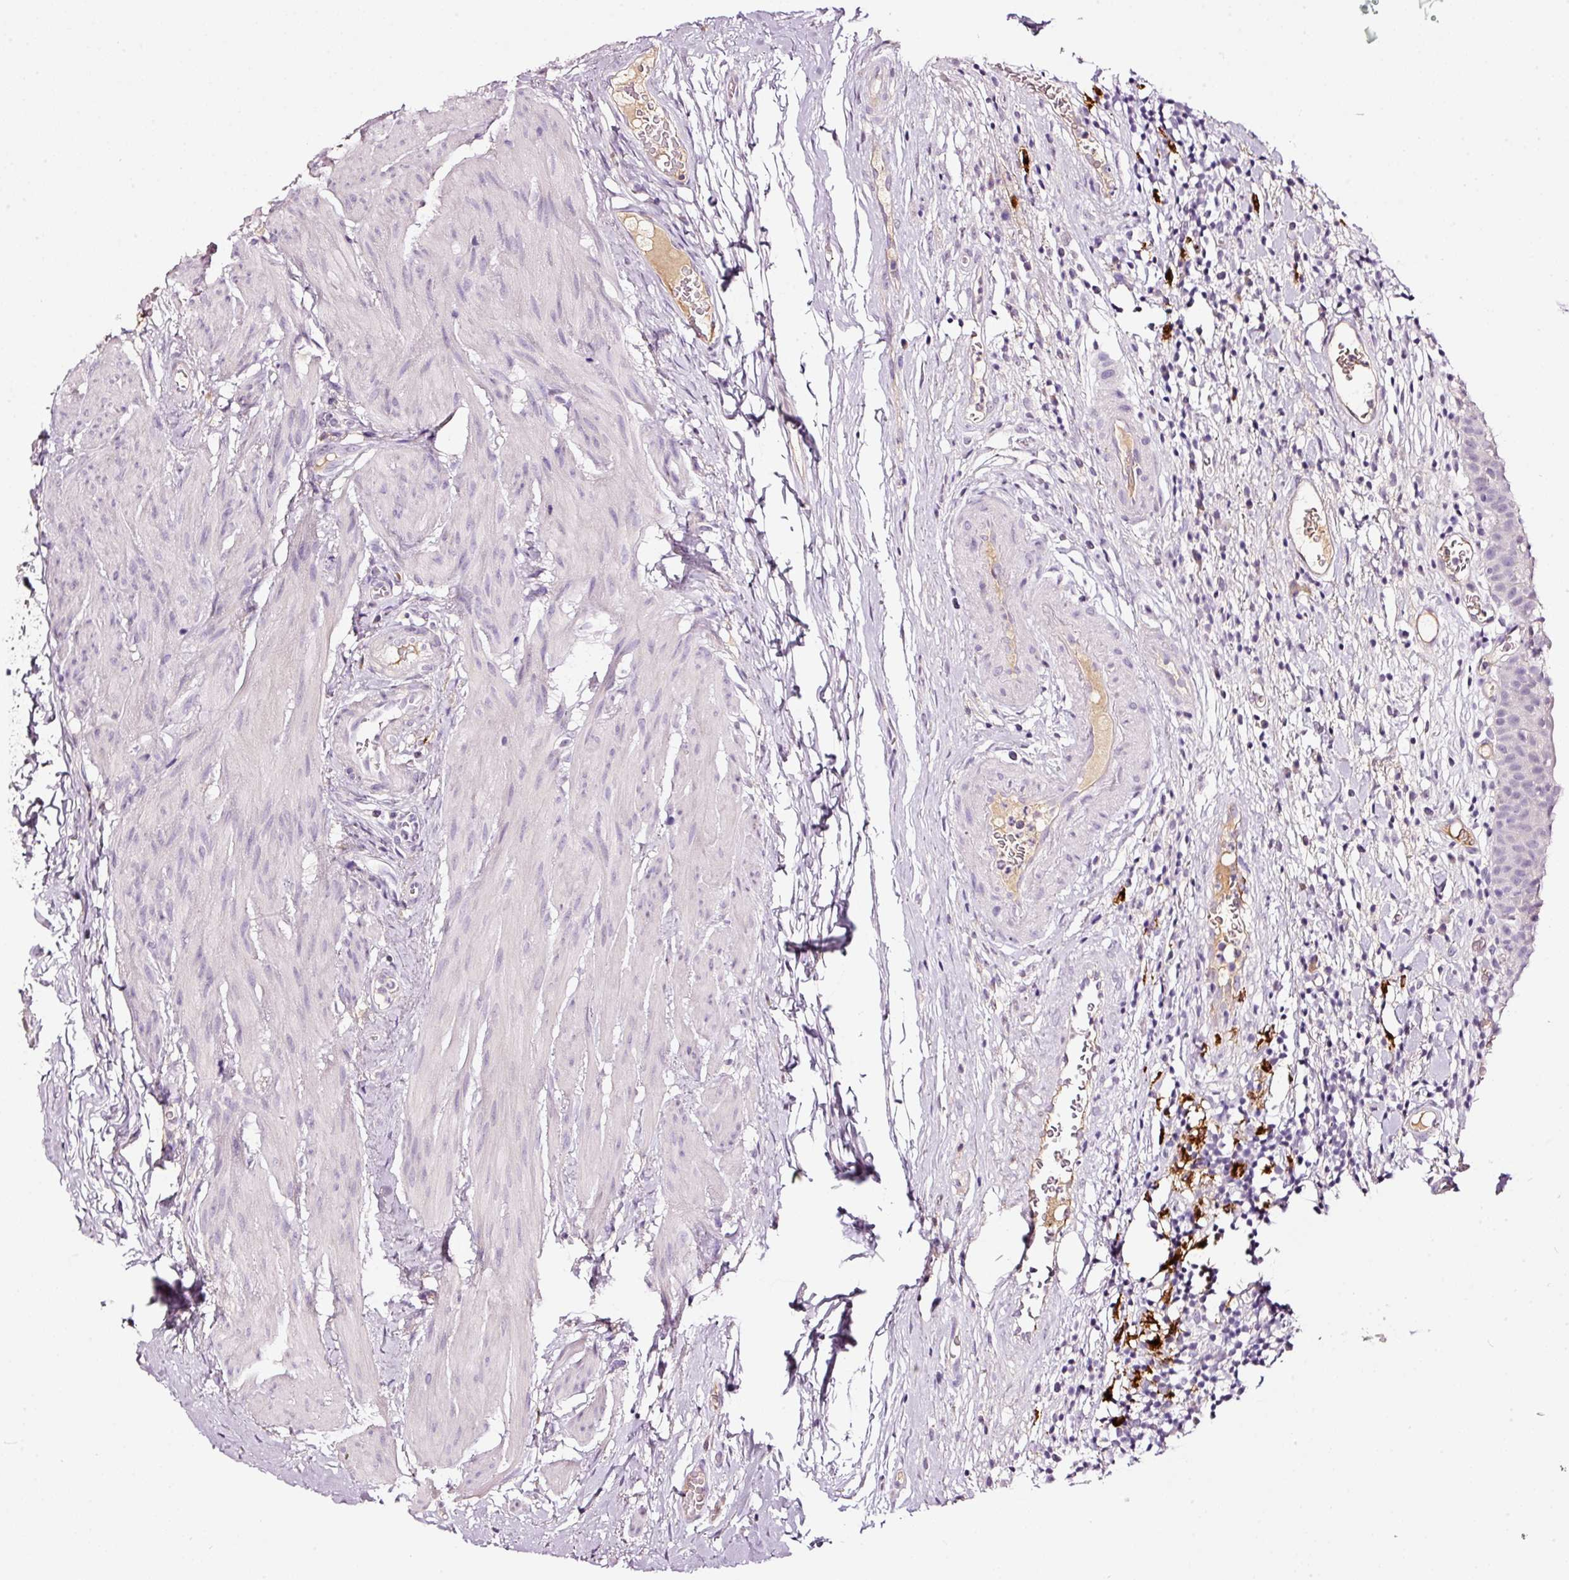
{"staining": {"intensity": "negative", "quantity": "none", "location": "none"}, "tissue": "urinary bladder", "cell_type": "Urothelial cells", "image_type": "normal", "snomed": [{"axis": "morphology", "description": "Normal tissue, NOS"}, {"axis": "morphology", "description": "Inflammation, NOS"}, {"axis": "topography", "description": "Urinary bladder"}], "caption": "This is an immunohistochemistry image of benign human urinary bladder. There is no staining in urothelial cells.", "gene": "LAMP3", "patient": {"sex": "male", "age": 57}}